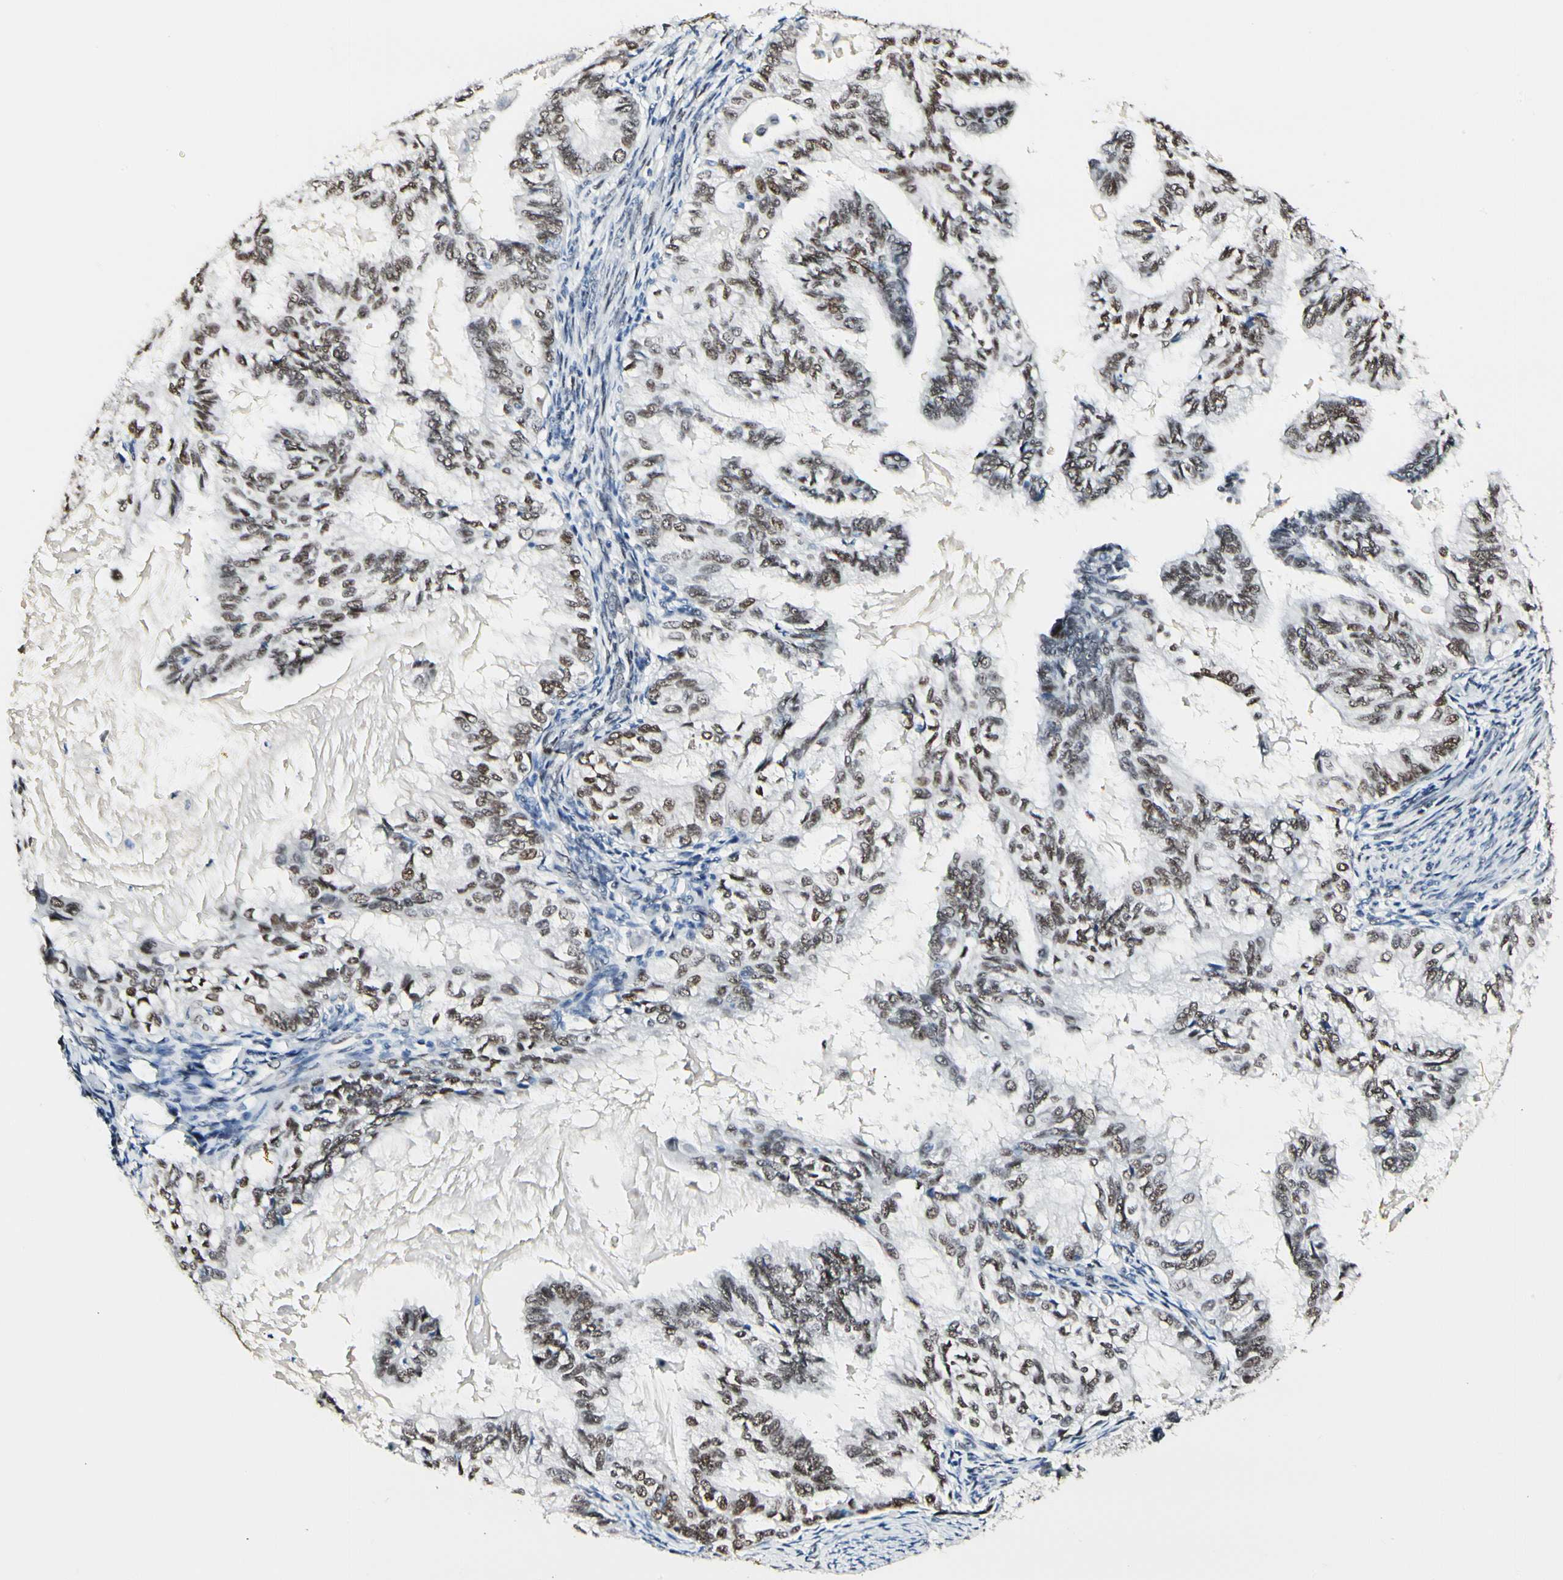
{"staining": {"intensity": "moderate", "quantity": ">75%", "location": "nuclear"}, "tissue": "cervical cancer", "cell_type": "Tumor cells", "image_type": "cancer", "snomed": [{"axis": "morphology", "description": "Normal tissue, NOS"}, {"axis": "morphology", "description": "Adenocarcinoma, NOS"}, {"axis": "topography", "description": "Cervix"}, {"axis": "topography", "description": "Endometrium"}], "caption": "Immunohistochemical staining of human adenocarcinoma (cervical) demonstrates medium levels of moderate nuclear positivity in about >75% of tumor cells.", "gene": "NFIA", "patient": {"sex": "female", "age": 86}}